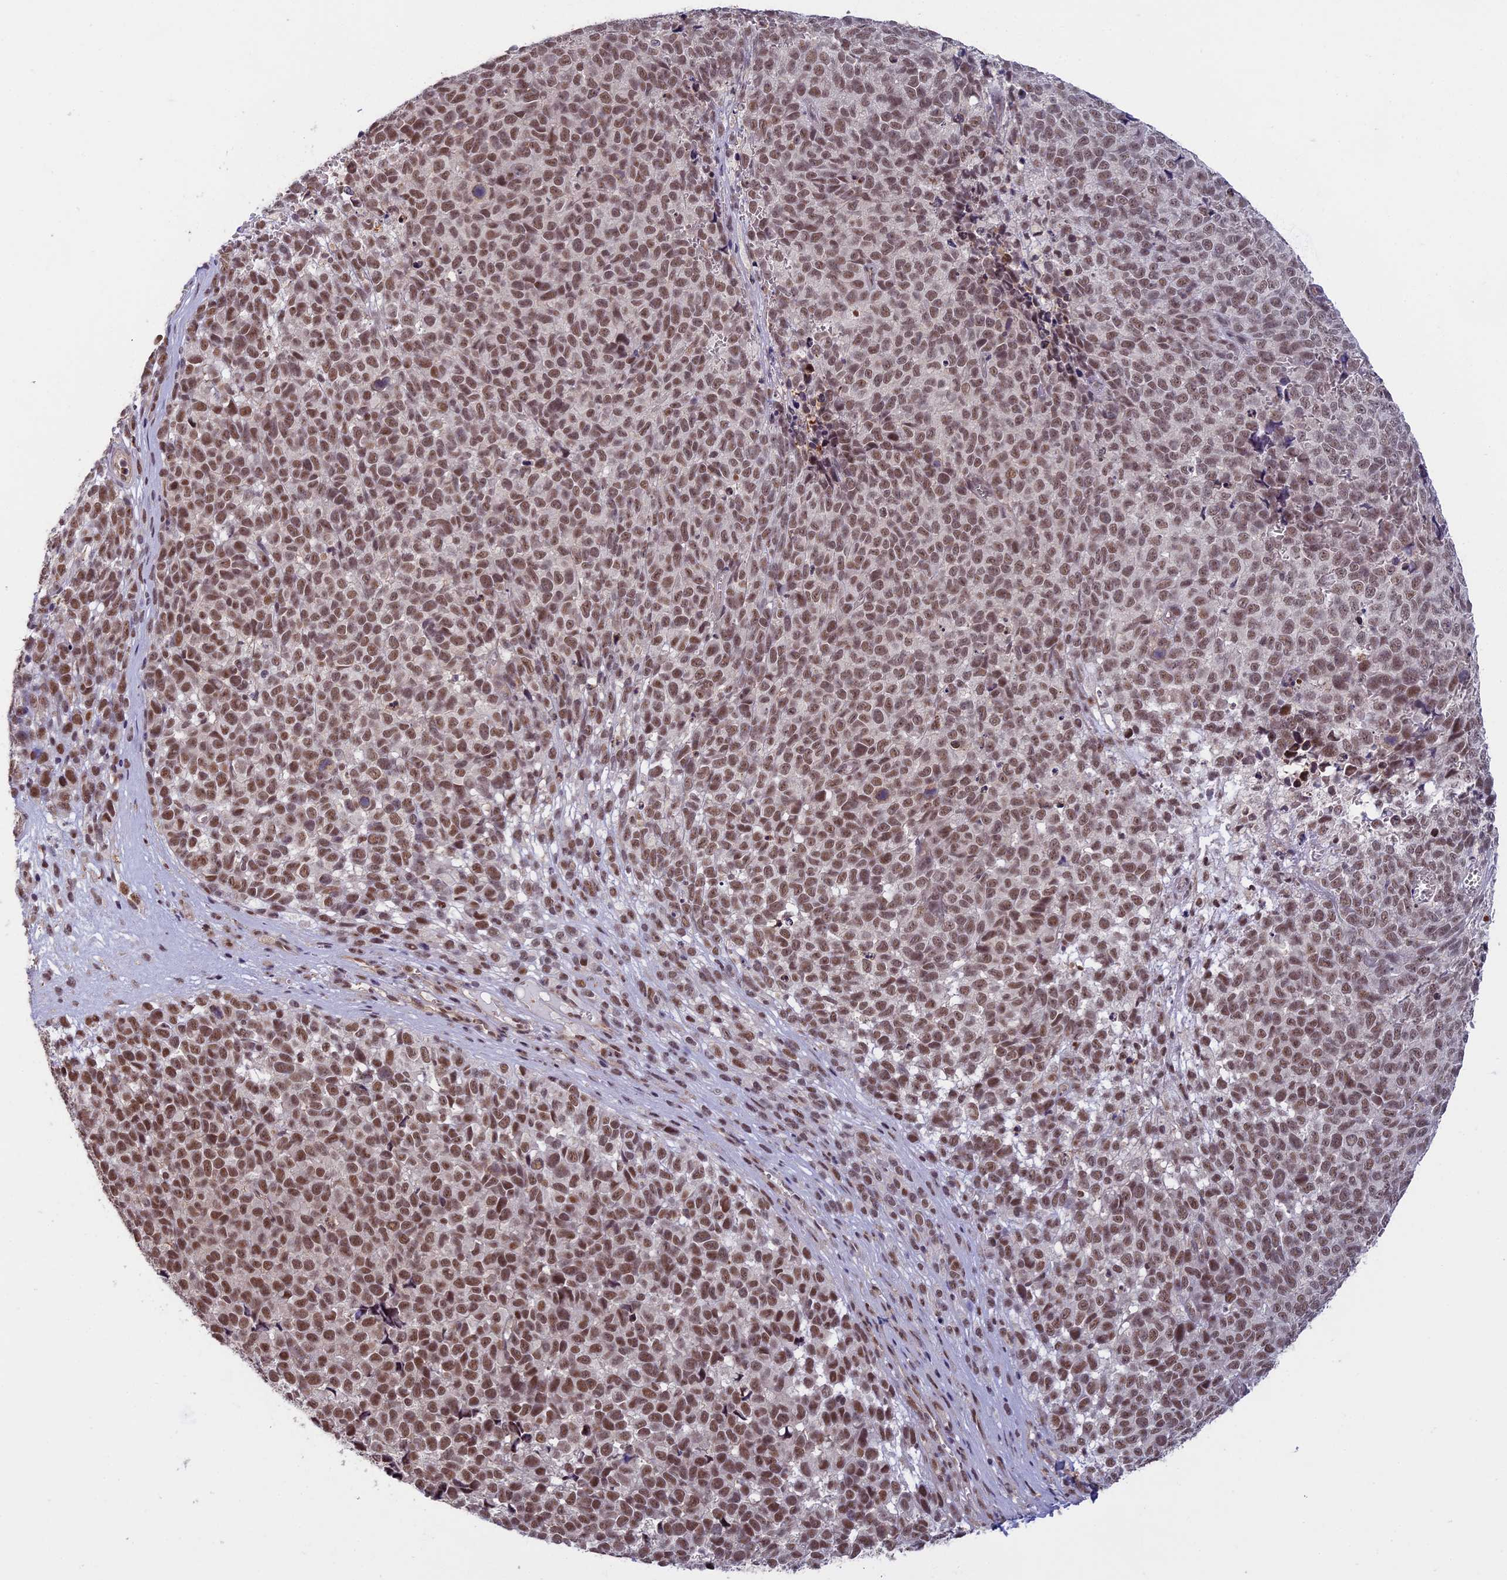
{"staining": {"intensity": "moderate", "quantity": ">75%", "location": "nuclear"}, "tissue": "melanoma", "cell_type": "Tumor cells", "image_type": "cancer", "snomed": [{"axis": "morphology", "description": "Malignant melanoma, NOS"}, {"axis": "topography", "description": "Nose, NOS"}], "caption": "An image showing moderate nuclear positivity in about >75% of tumor cells in melanoma, as visualized by brown immunohistochemical staining.", "gene": "MORF4L1", "patient": {"sex": "female", "age": 48}}